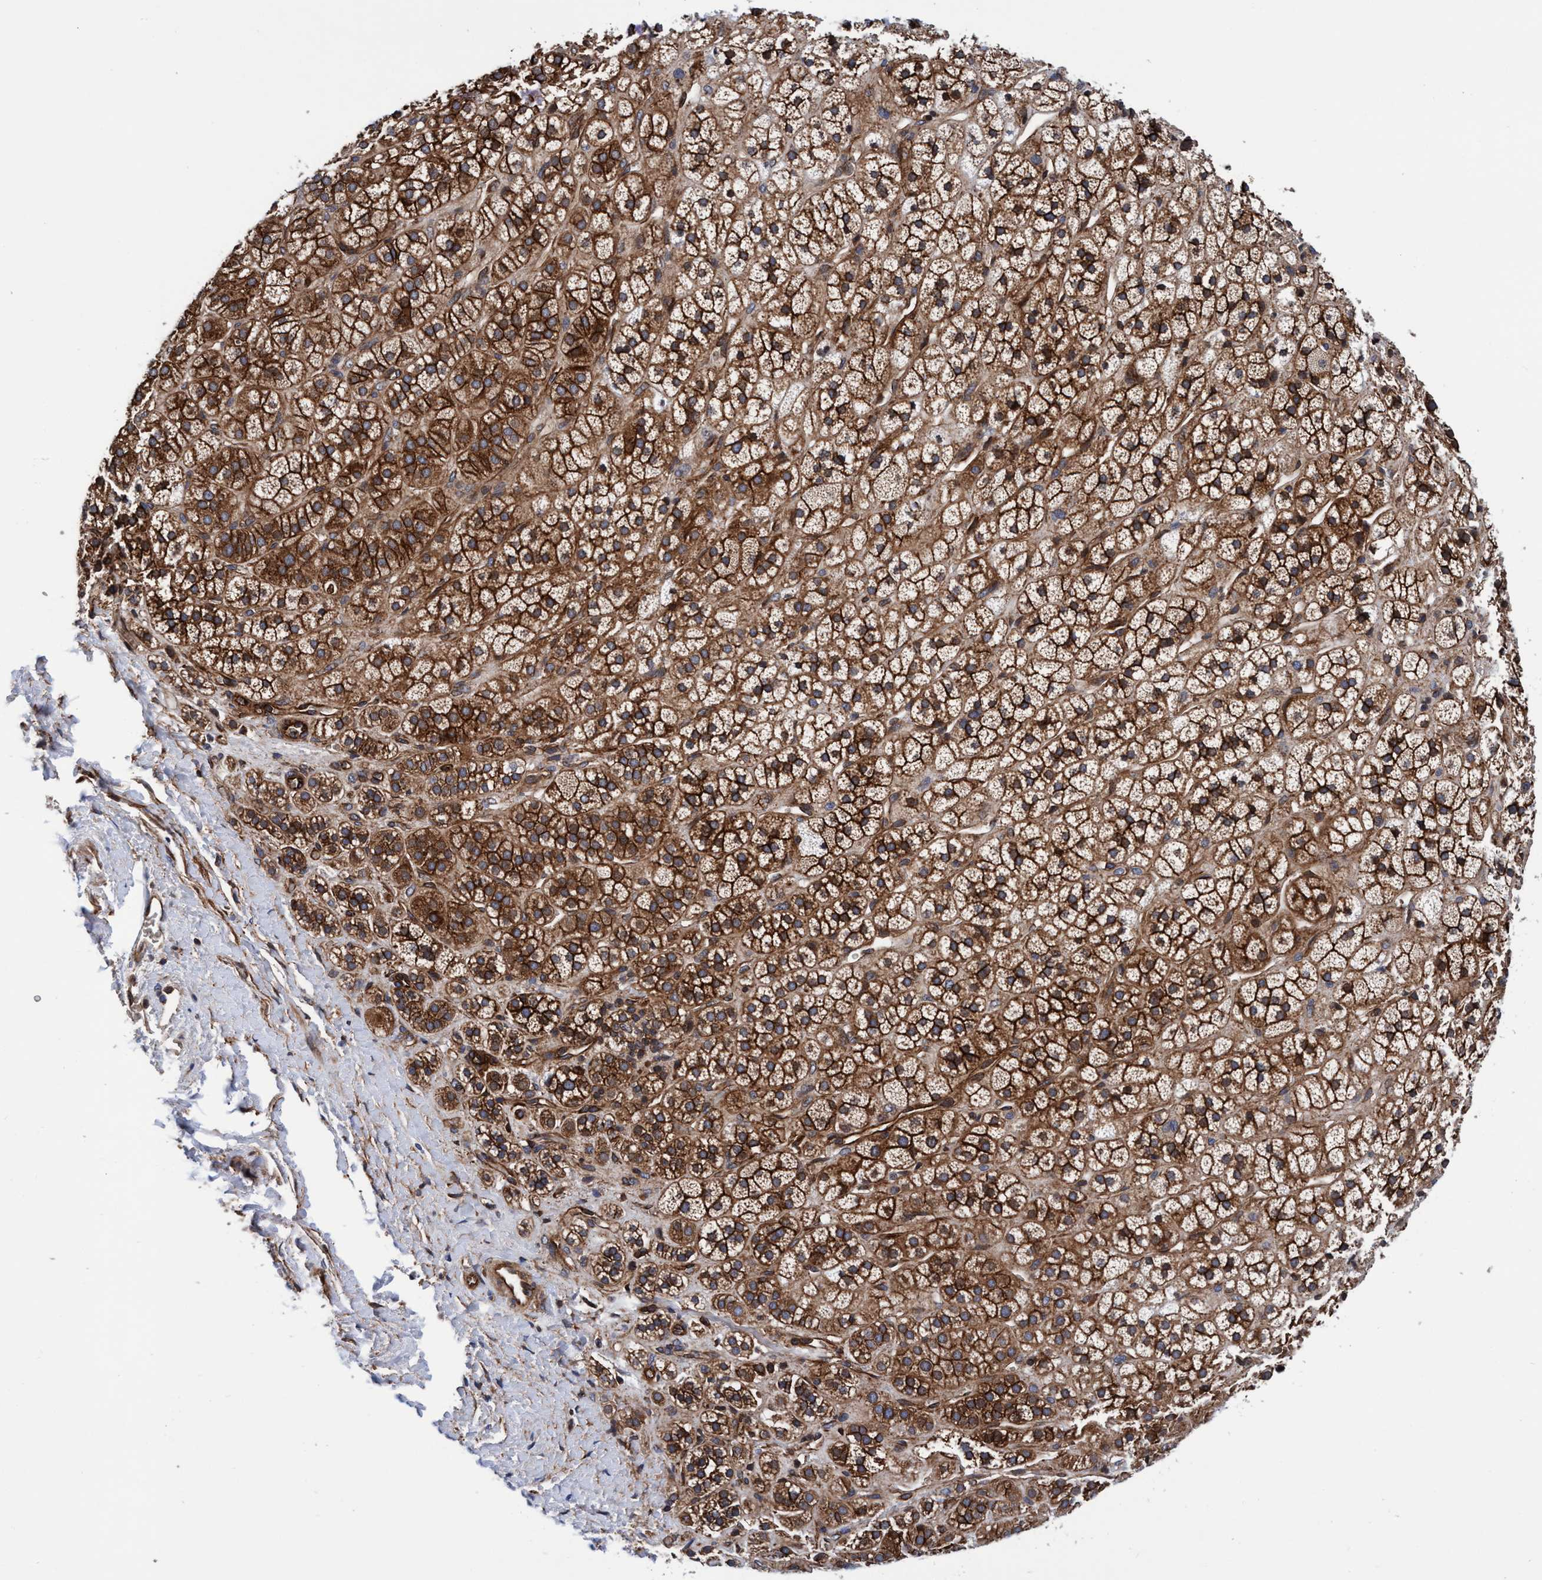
{"staining": {"intensity": "strong", "quantity": ">75%", "location": "cytoplasmic/membranous"}, "tissue": "adrenal gland", "cell_type": "Glandular cells", "image_type": "normal", "snomed": [{"axis": "morphology", "description": "Normal tissue, NOS"}, {"axis": "topography", "description": "Adrenal gland"}], "caption": "Brown immunohistochemical staining in unremarkable human adrenal gland demonstrates strong cytoplasmic/membranous expression in approximately >75% of glandular cells.", "gene": "MCM3AP", "patient": {"sex": "male", "age": 56}}